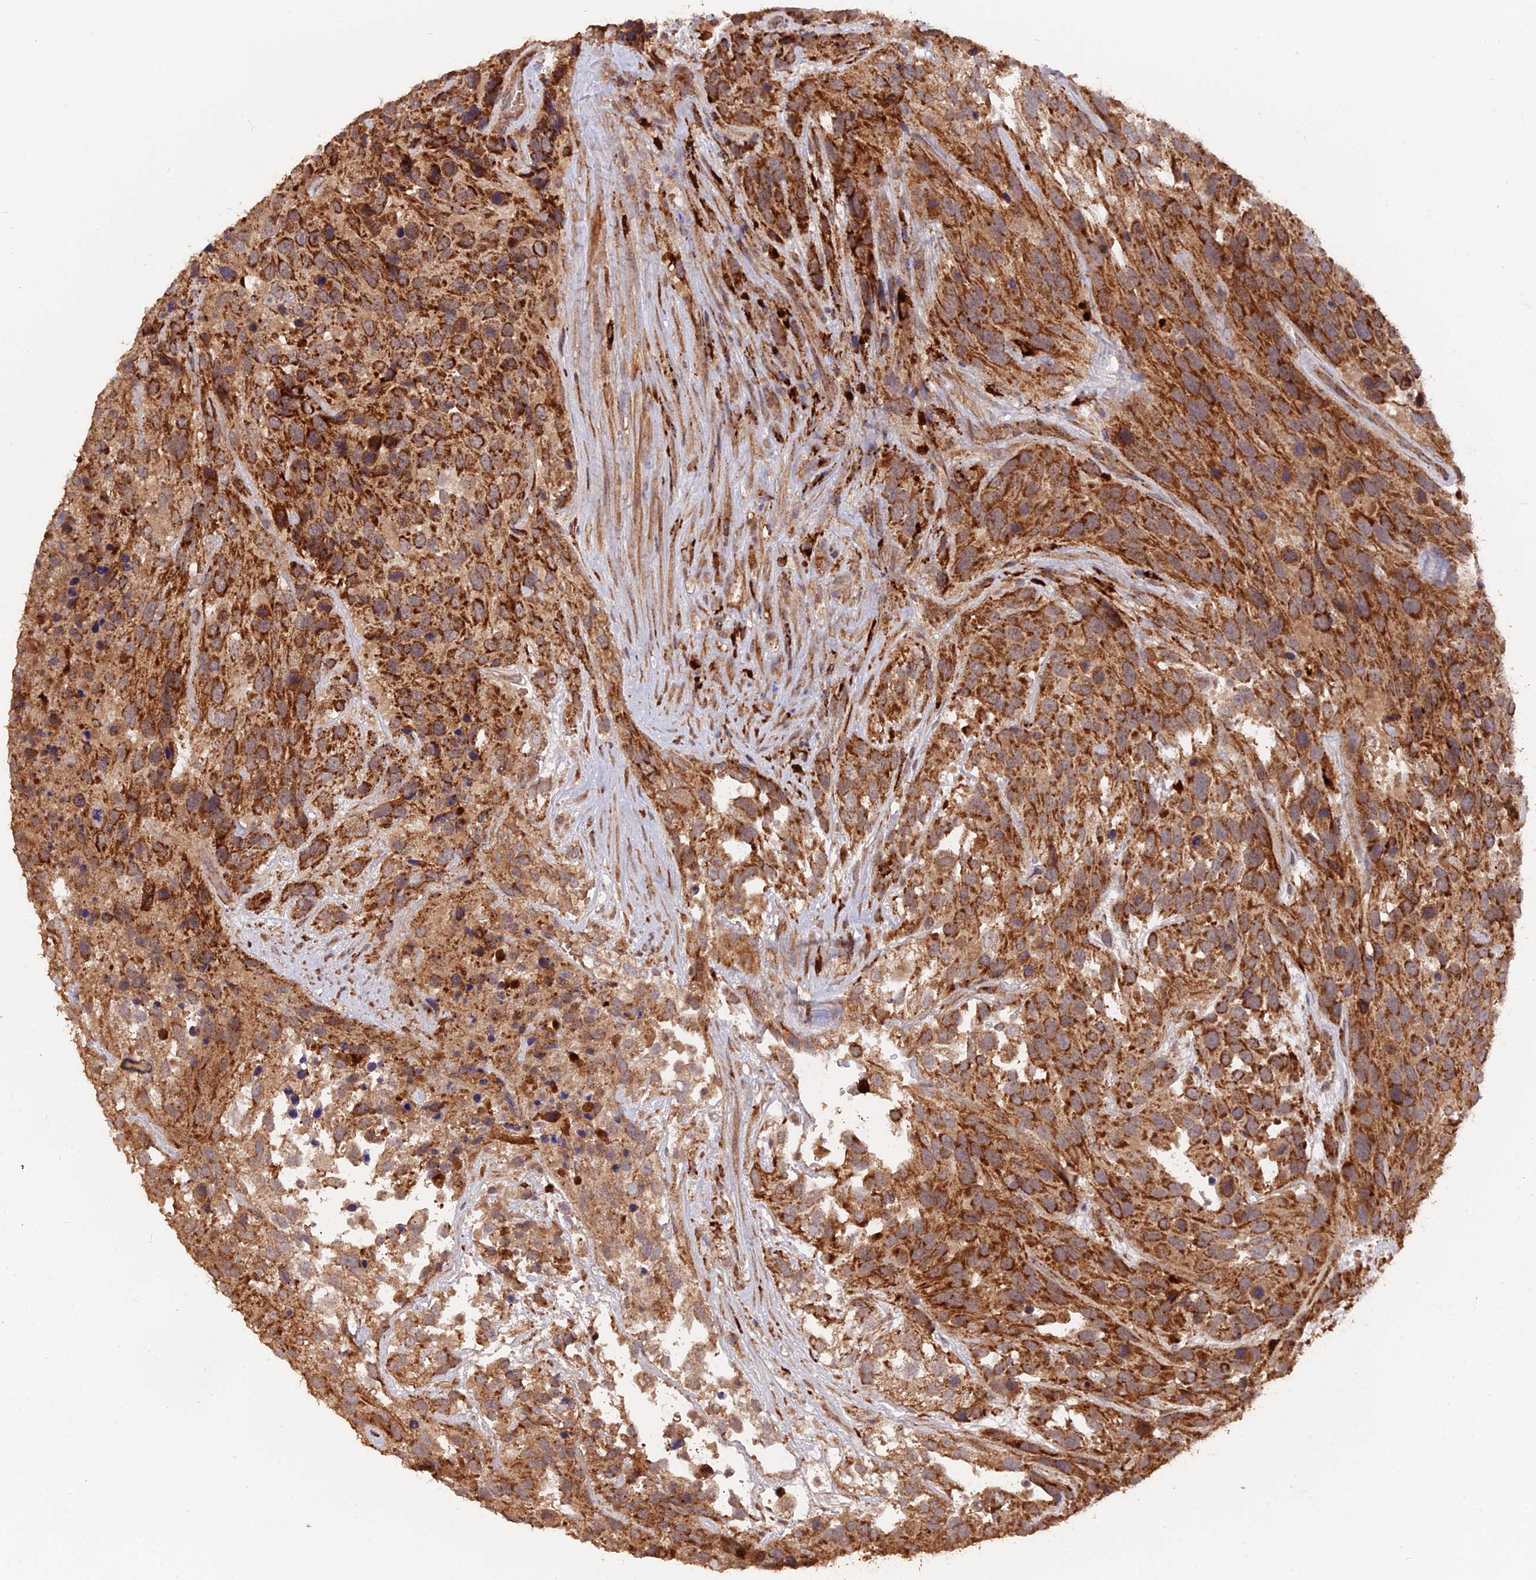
{"staining": {"intensity": "strong", "quantity": ">75%", "location": "cytoplasmic/membranous"}, "tissue": "urothelial cancer", "cell_type": "Tumor cells", "image_type": "cancer", "snomed": [{"axis": "morphology", "description": "Urothelial carcinoma, High grade"}, {"axis": "topography", "description": "Urinary bladder"}], "caption": "Urothelial carcinoma (high-grade) stained with a brown dye displays strong cytoplasmic/membranous positive positivity in approximately >75% of tumor cells.", "gene": "IFT22", "patient": {"sex": "female", "age": 70}}